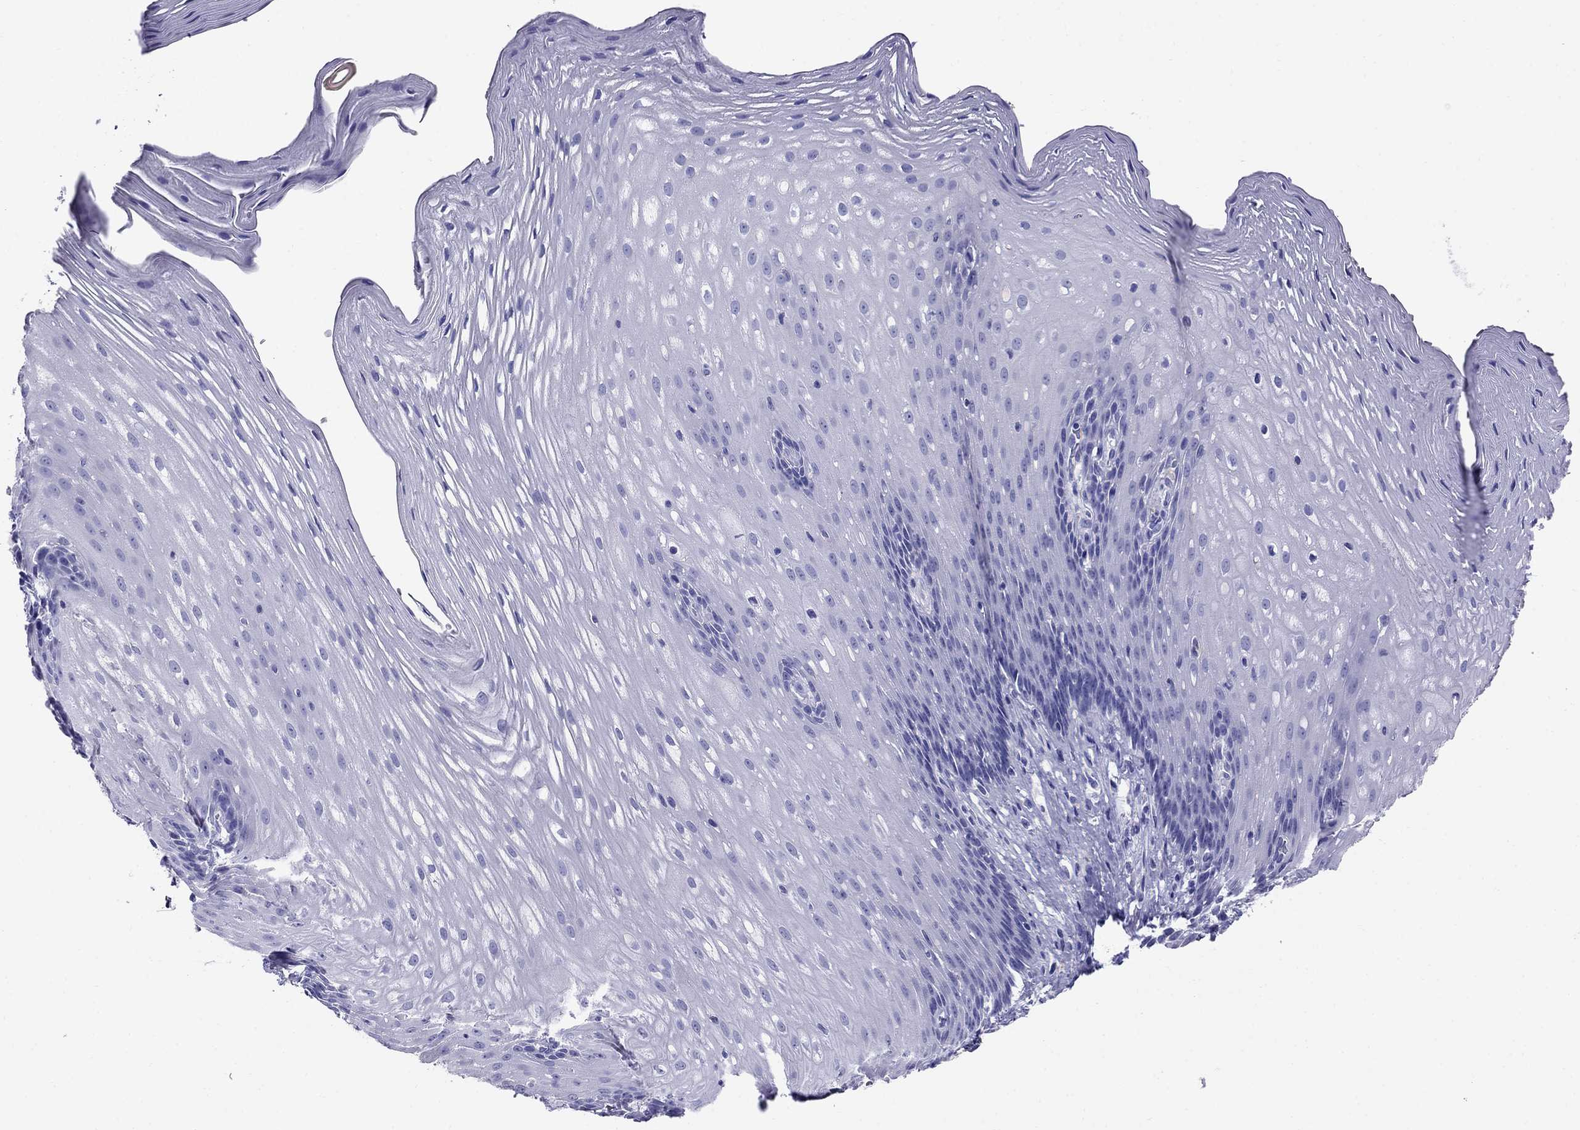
{"staining": {"intensity": "negative", "quantity": "none", "location": "none"}, "tissue": "esophagus", "cell_type": "Squamous epithelial cells", "image_type": "normal", "snomed": [{"axis": "morphology", "description": "Normal tissue, NOS"}, {"axis": "topography", "description": "Esophagus"}], "caption": "IHC of normal esophagus displays no staining in squamous epithelial cells.", "gene": "MC5R", "patient": {"sex": "male", "age": 76}}